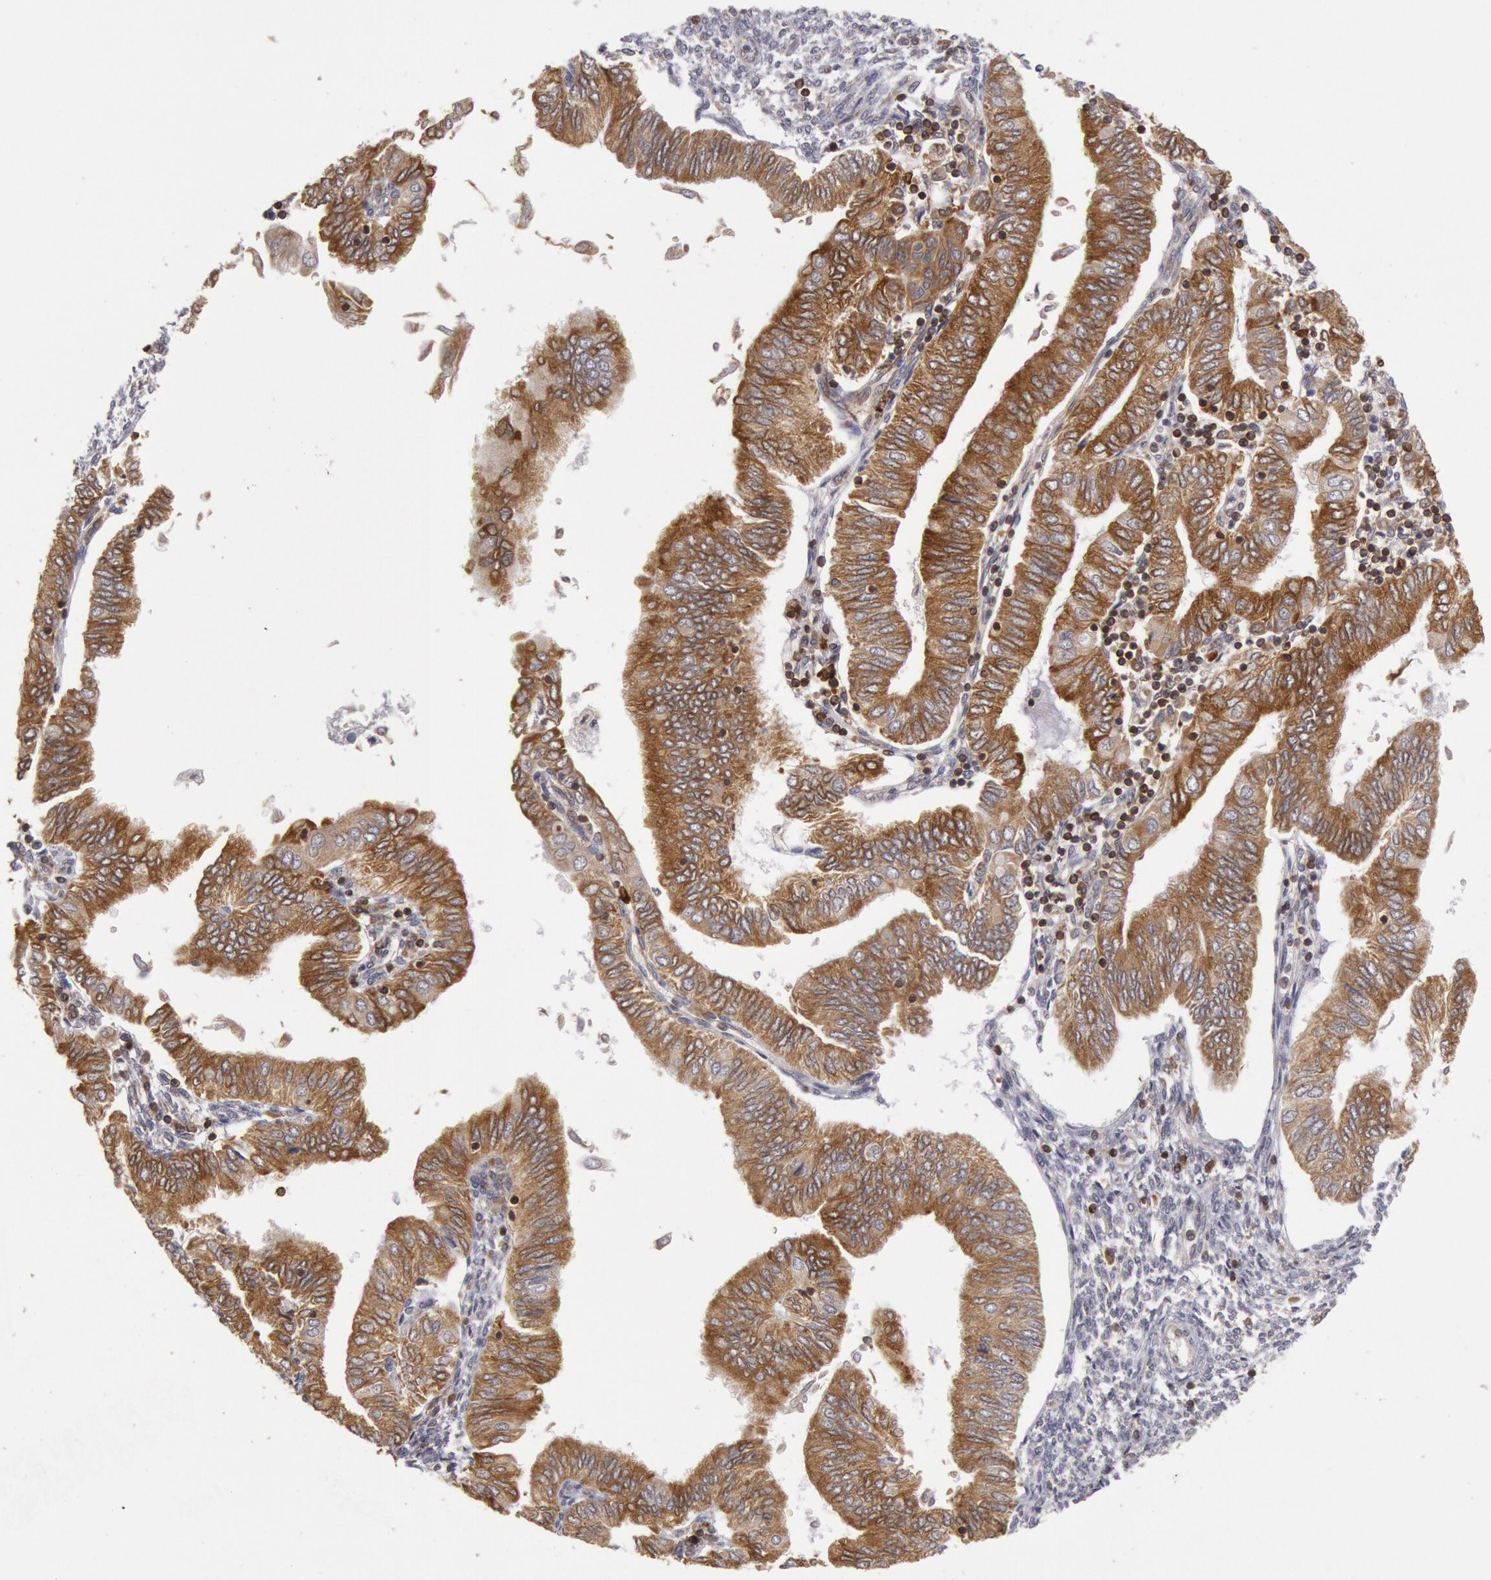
{"staining": {"intensity": "strong", "quantity": ">75%", "location": "cytoplasmic/membranous"}, "tissue": "endometrial cancer", "cell_type": "Tumor cells", "image_type": "cancer", "snomed": [{"axis": "morphology", "description": "Adenocarcinoma, NOS"}, {"axis": "topography", "description": "Endometrium"}], "caption": "Adenocarcinoma (endometrial) stained with DAB immunohistochemistry displays high levels of strong cytoplasmic/membranous positivity in approximately >75% of tumor cells. The staining was performed using DAB (3,3'-diaminobenzidine) to visualize the protein expression in brown, while the nuclei were stained in blue with hematoxylin (Magnification: 20x).", "gene": "TAP2", "patient": {"sex": "female", "age": 51}}